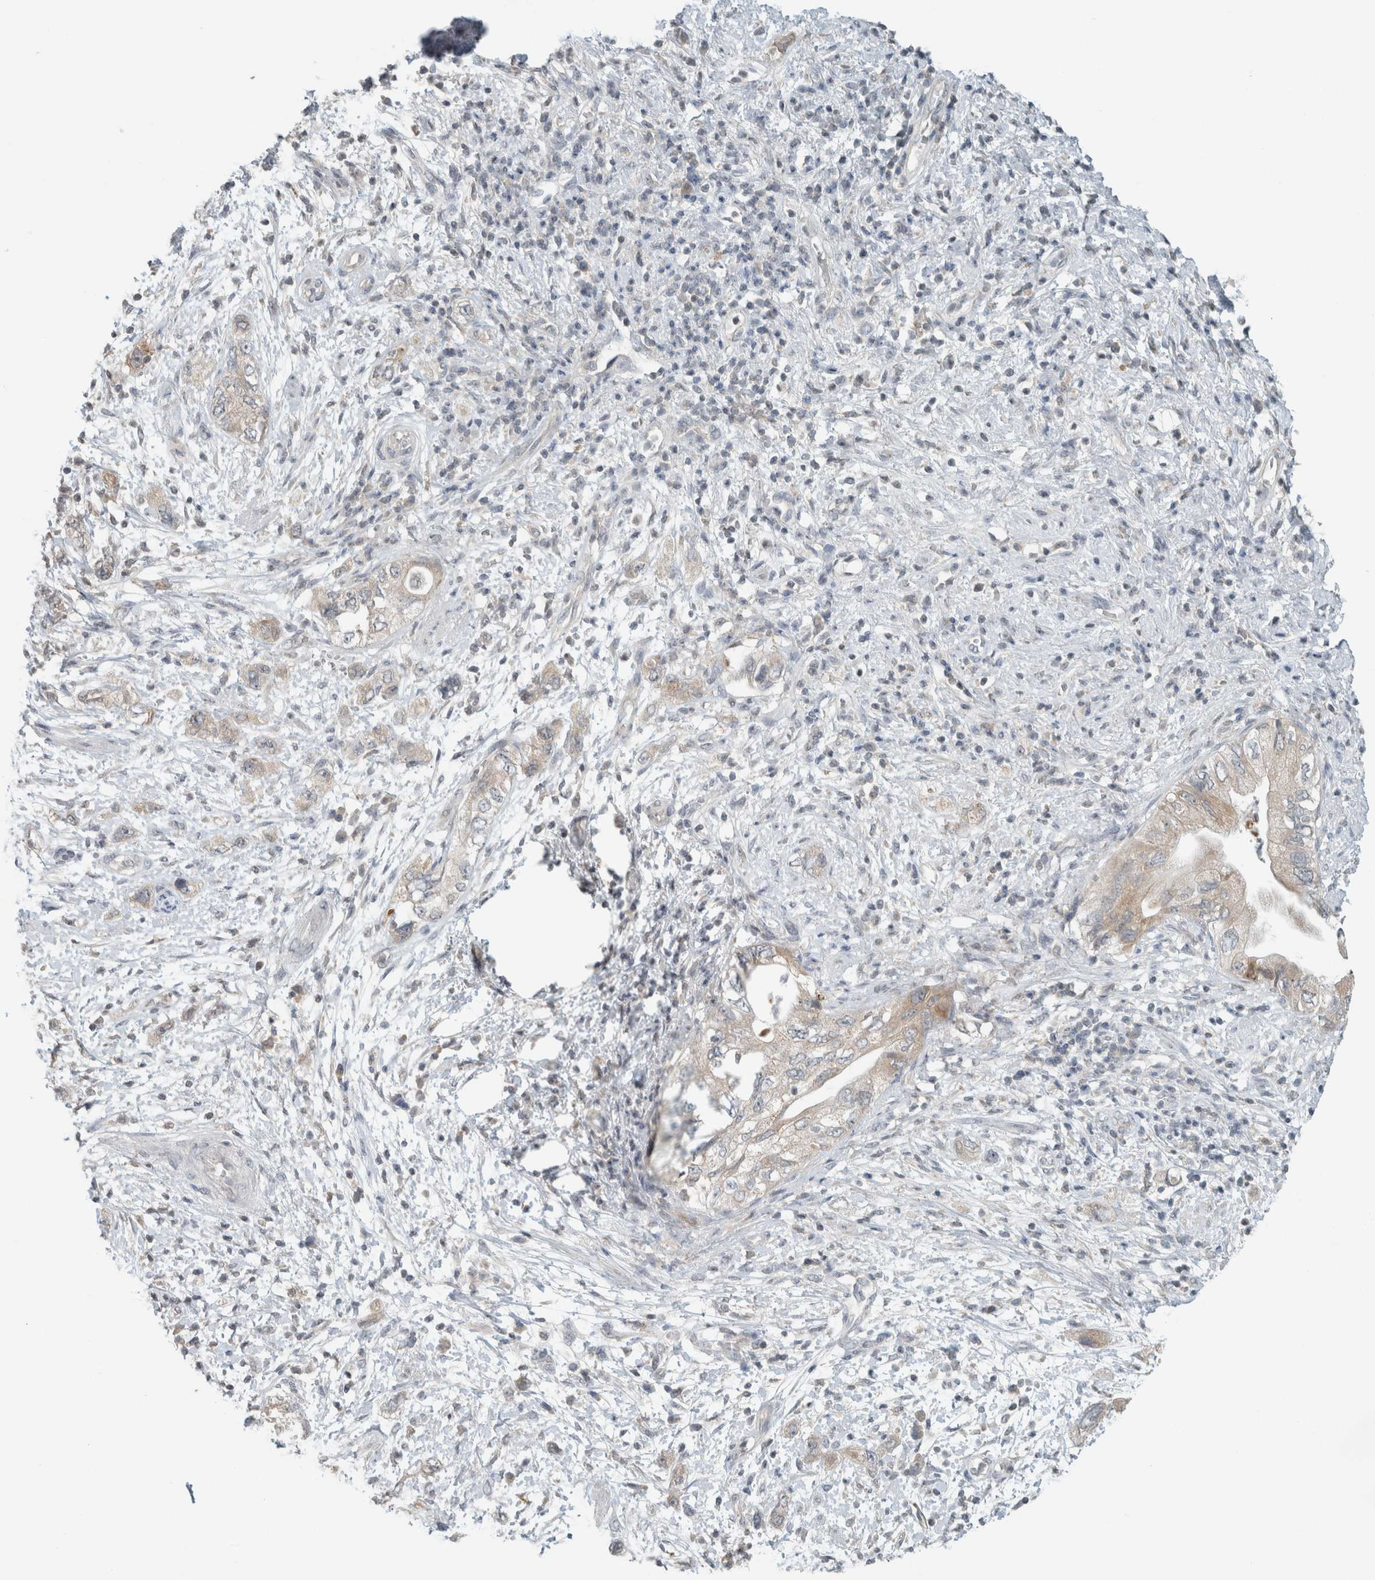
{"staining": {"intensity": "weak", "quantity": "25%-75%", "location": "cytoplasmic/membranous"}, "tissue": "pancreatic cancer", "cell_type": "Tumor cells", "image_type": "cancer", "snomed": [{"axis": "morphology", "description": "Adenocarcinoma, NOS"}, {"axis": "topography", "description": "Pancreas"}], "caption": "Approximately 25%-75% of tumor cells in pancreatic adenocarcinoma reveal weak cytoplasmic/membranous protein positivity as visualized by brown immunohistochemical staining.", "gene": "TRIT1", "patient": {"sex": "female", "age": 73}}